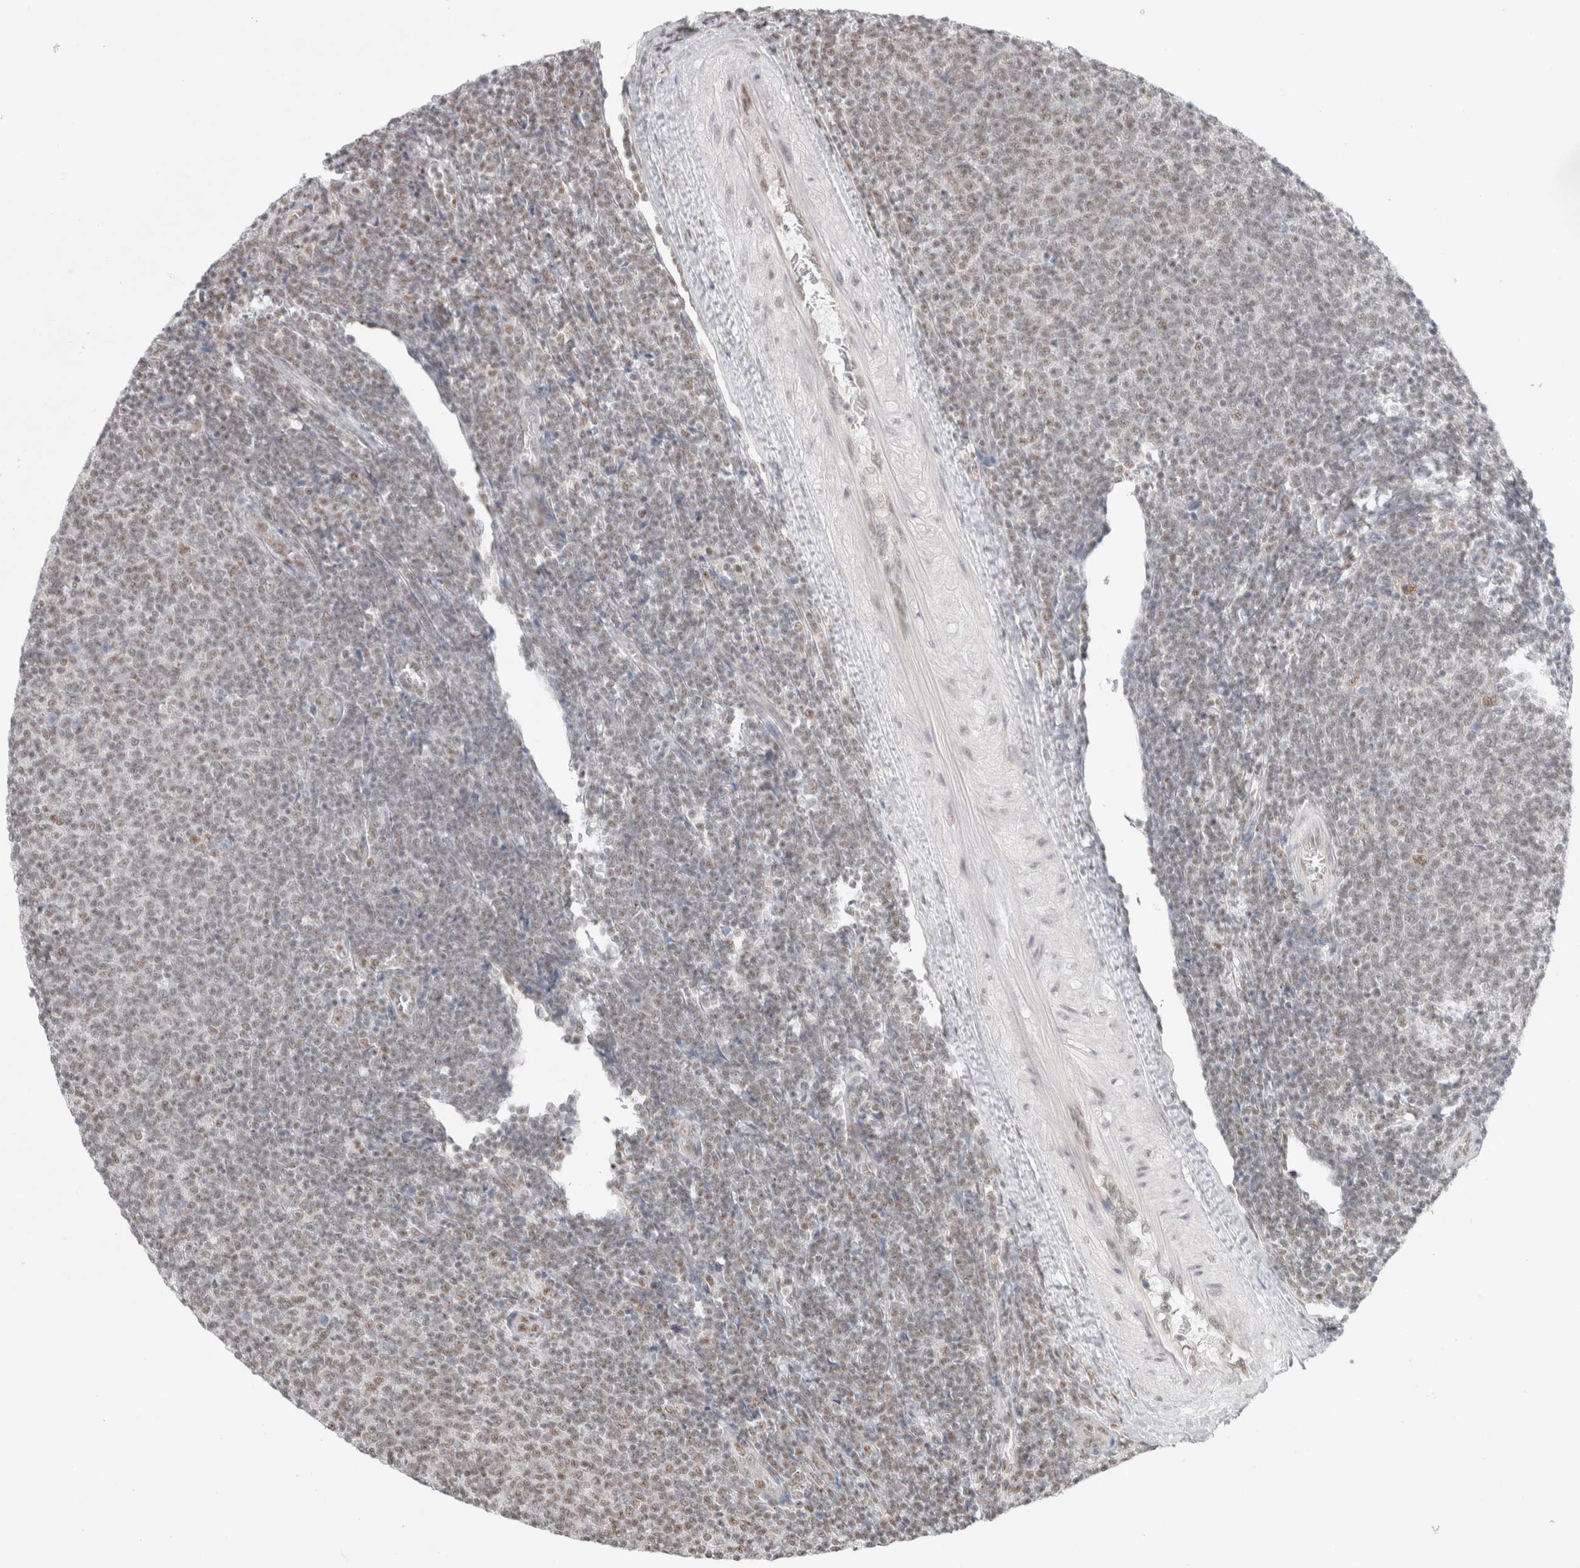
{"staining": {"intensity": "weak", "quantity": "25%-75%", "location": "nuclear"}, "tissue": "lymphoma", "cell_type": "Tumor cells", "image_type": "cancer", "snomed": [{"axis": "morphology", "description": "Malignant lymphoma, non-Hodgkin's type, Low grade"}, {"axis": "topography", "description": "Lymph node"}], "caption": "IHC (DAB (3,3'-diaminobenzidine)) staining of malignant lymphoma, non-Hodgkin's type (low-grade) exhibits weak nuclear protein expression in about 25%-75% of tumor cells. (IHC, brightfield microscopy, high magnification).", "gene": "TRMT12", "patient": {"sex": "male", "age": 66}}